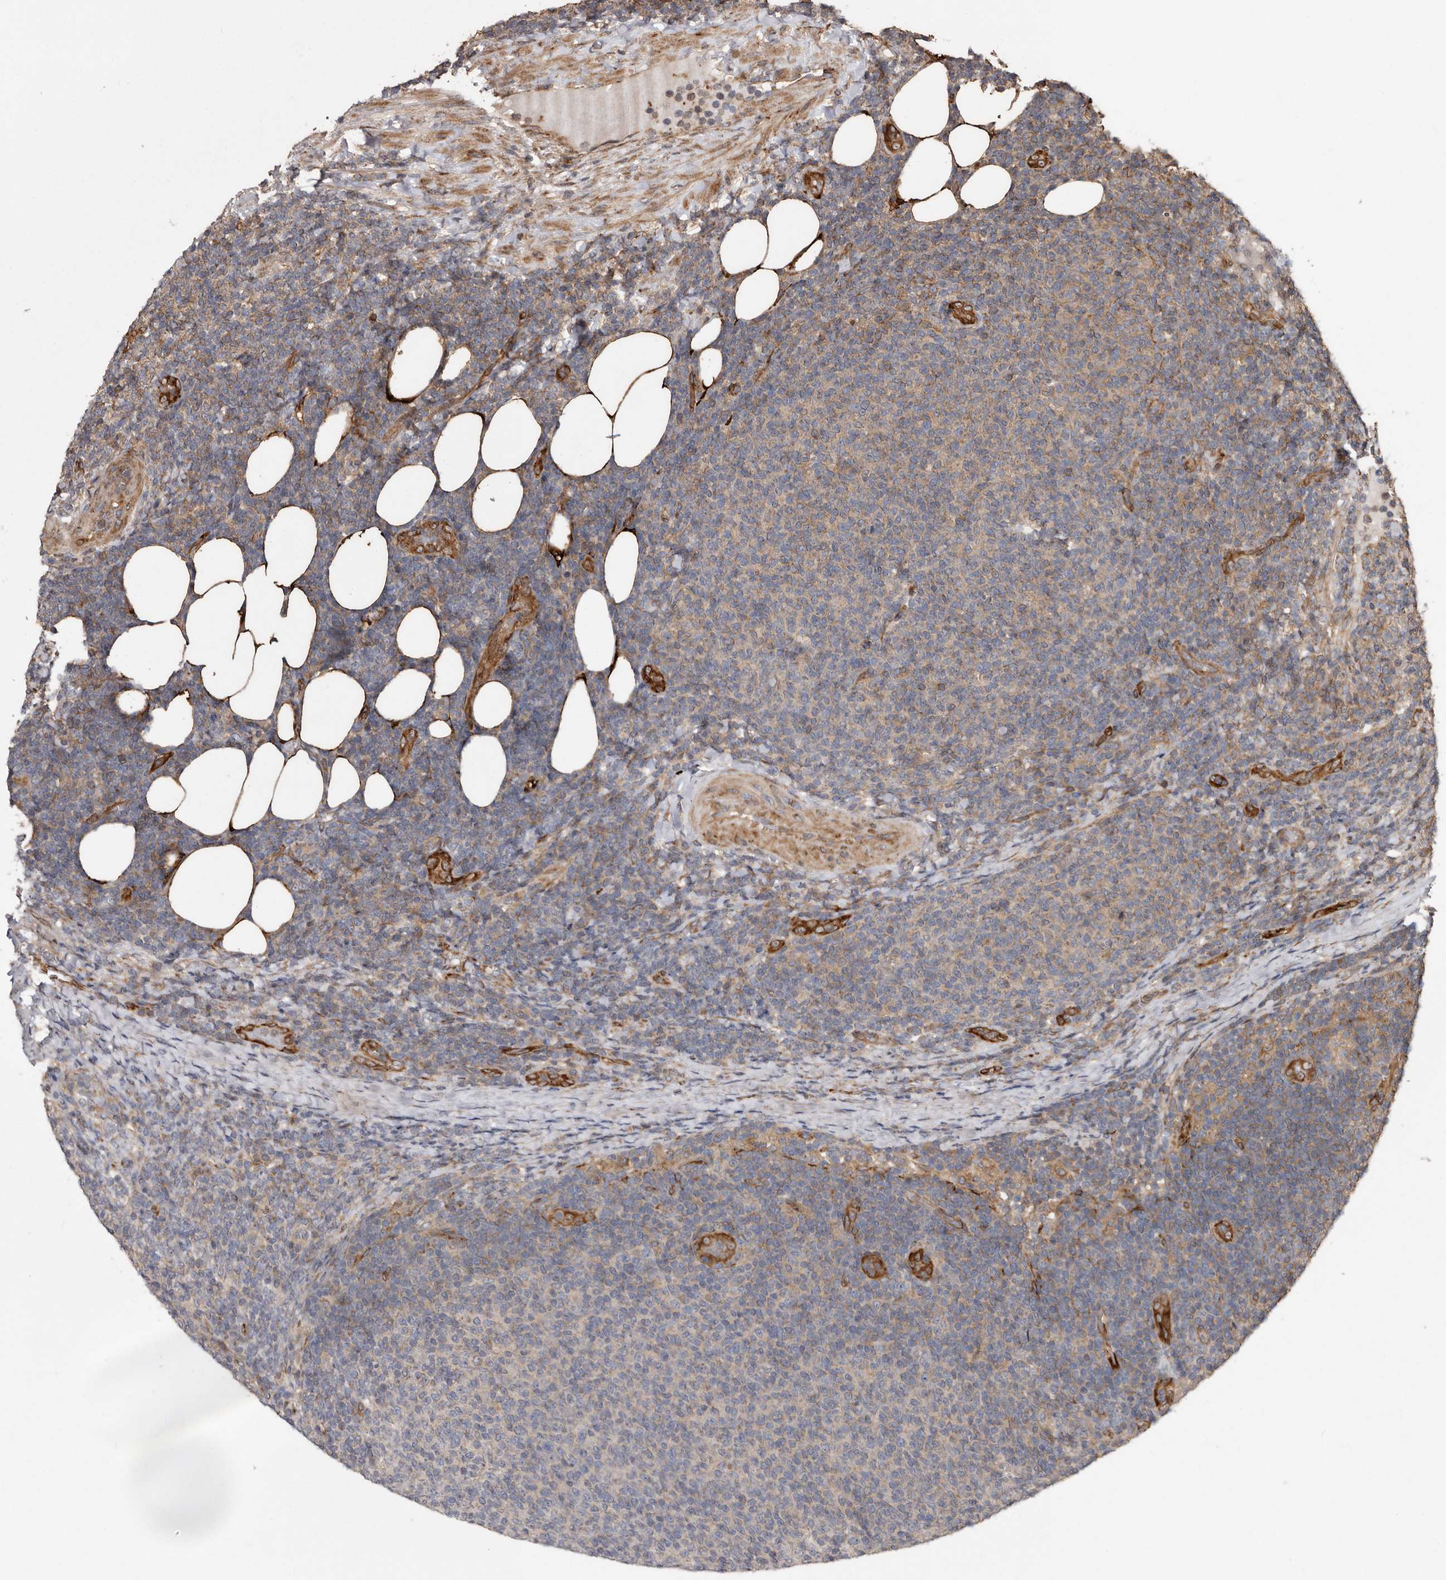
{"staining": {"intensity": "weak", "quantity": ">75%", "location": "cytoplasmic/membranous"}, "tissue": "lymphoma", "cell_type": "Tumor cells", "image_type": "cancer", "snomed": [{"axis": "morphology", "description": "Malignant lymphoma, non-Hodgkin's type, Low grade"}, {"axis": "topography", "description": "Lymph node"}], "caption": "Immunohistochemistry (DAB) staining of human lymphoma demonstrates weak cytoplasmic/membranous protein positivity in approximately >75% of tumor cells. (Brightfield microscopy of DAB IHC at high magnification).", "gene": "FLAD1", "patient": {"sex": "male", "age": 66}}